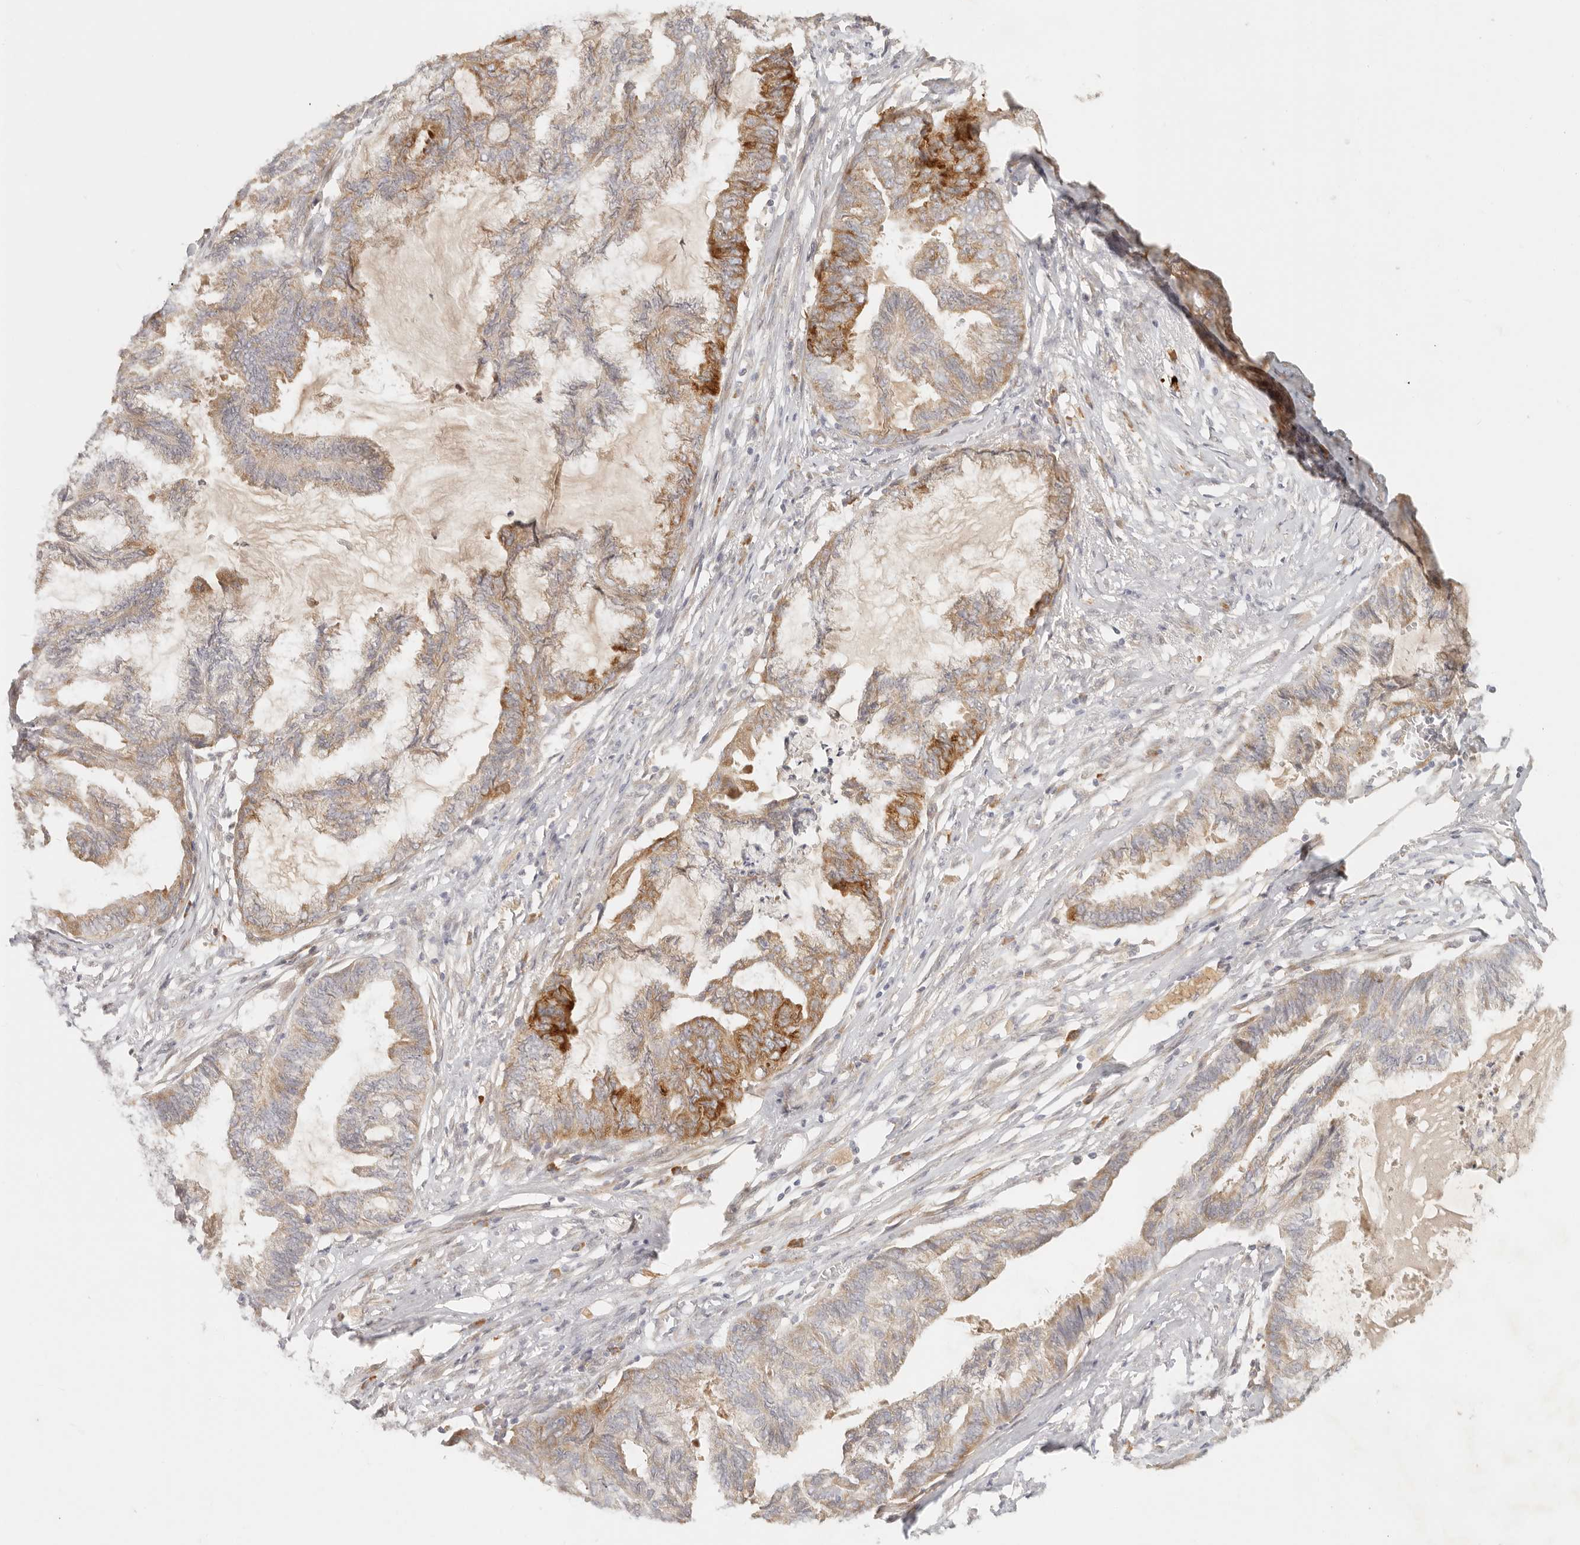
{"staining": {"intensity": "moderate", "quantity": "25%-75%", "location": "cytoplasmic/membranous"}, "tissue": "endometrial cancer", "cell_type": "Tumor cells", "image_type": "cancer", "snomed": [{"axis": "morphology", "description": "Adenocarcinoma, NOS"}, {"axis": "topography", "description": "Endometrium"}], "caption": "This is a micrograph of IHC staining of endometrial cancer (adenocarcinoma), which shows moderate positivity in the cytoplasmic/membranous of tumor cells.", "gene": "PABPC4", "patient": {"sex": "female", "age": 86}}